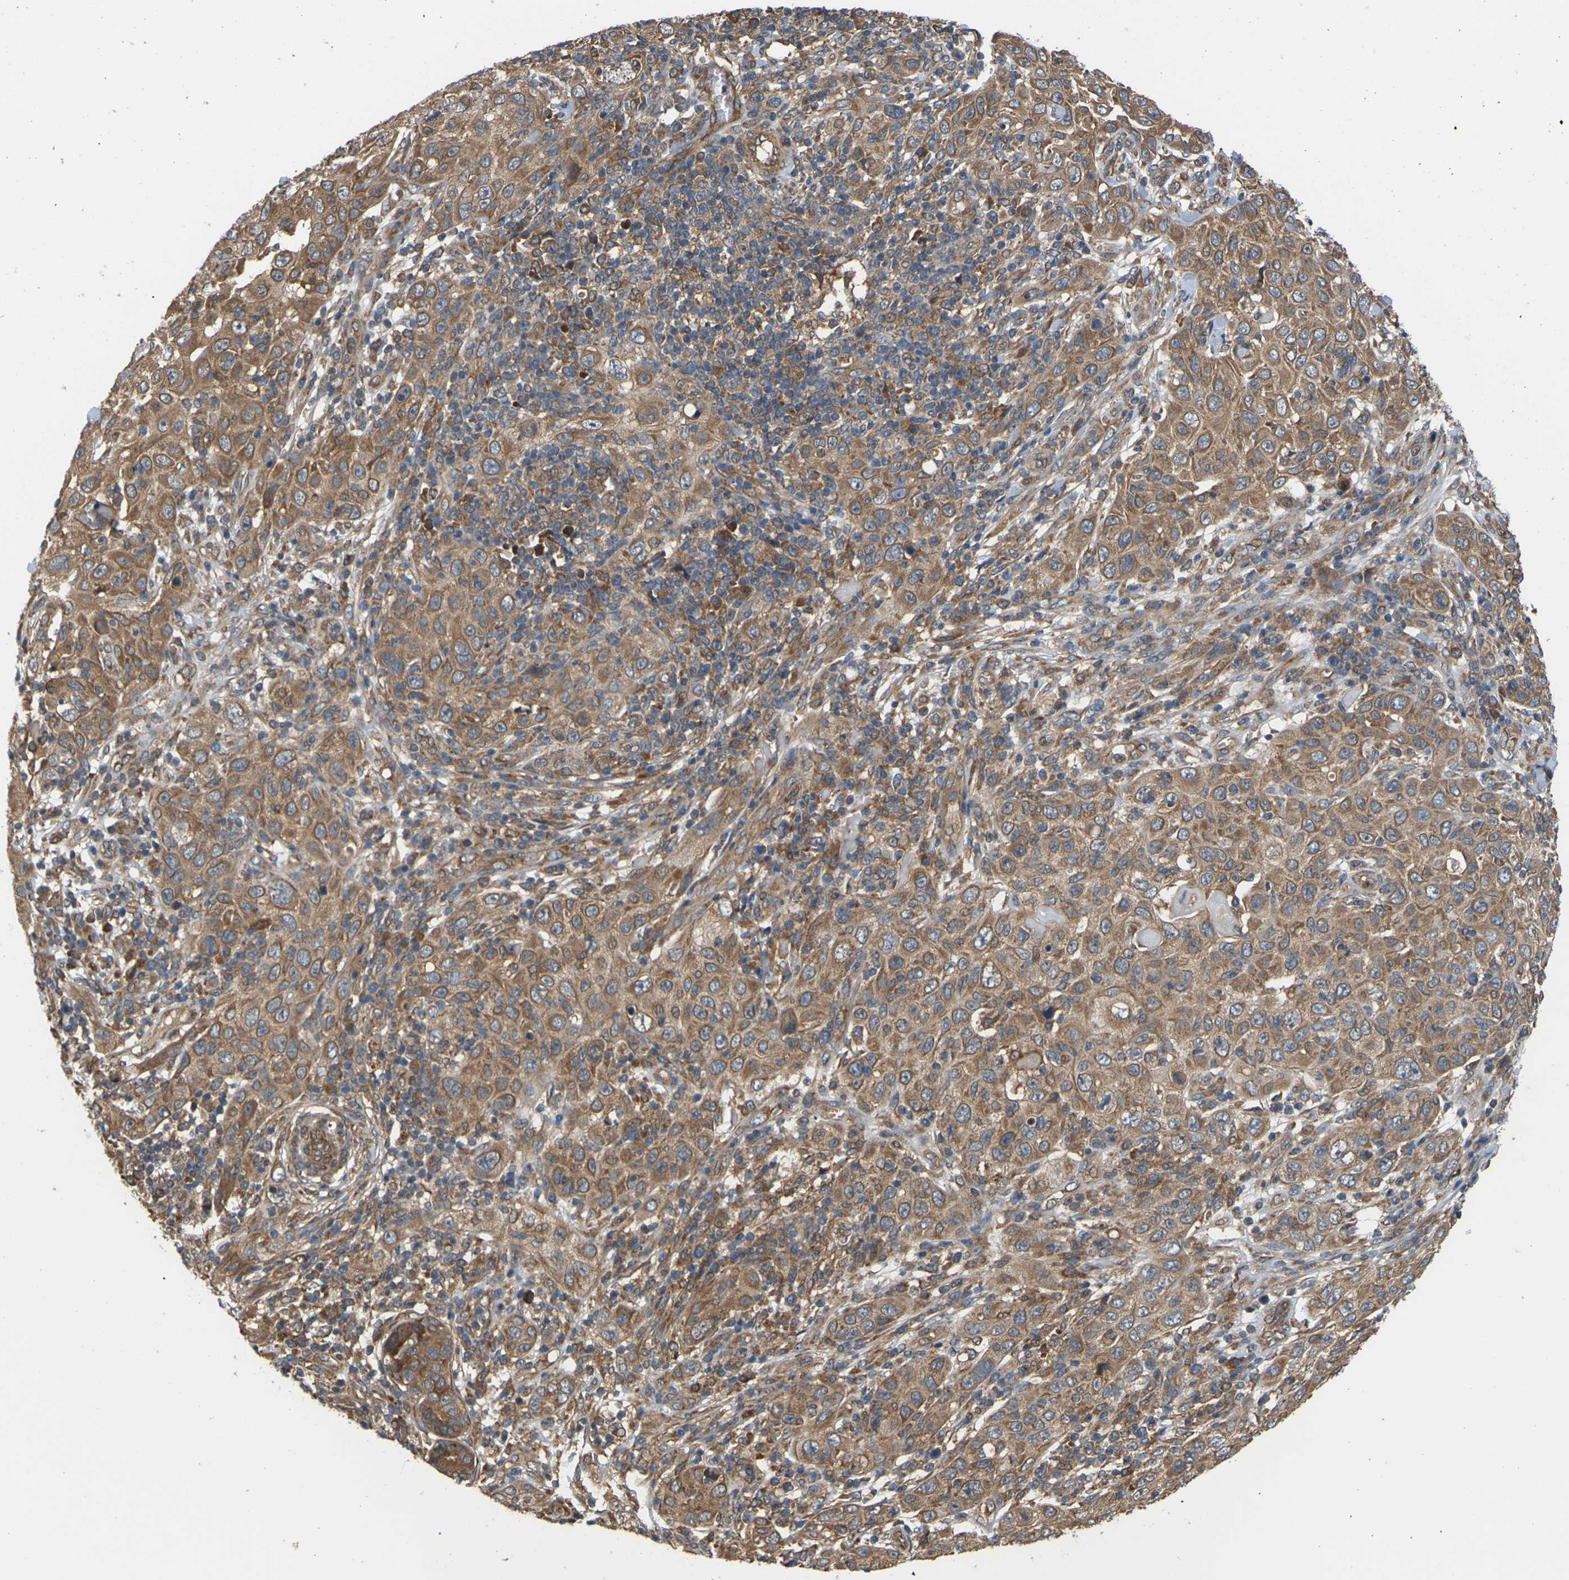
{"staining": {"intensity": "moderate", "quantity": ">75%", "location": "cytoplasmic/membranous"}, "tissue": "skin cancer", "cell_type": "Tumor cells", "image_type": "cancer", "snomed": [{"axis": "morphology", "description": "Squamous cell carcinoma, NOS"}, {"axis": "topography", "description": "Skin"}], "caption": "Brown immunohistochemical staining in human skin cancer (squamous cell carcinoma) exhibits moderate cytoplasmic/membranous expression in approximately >75% of tumor cells.", "gene": "NRAS", "patient": {"sex": "female", "age": 88}}